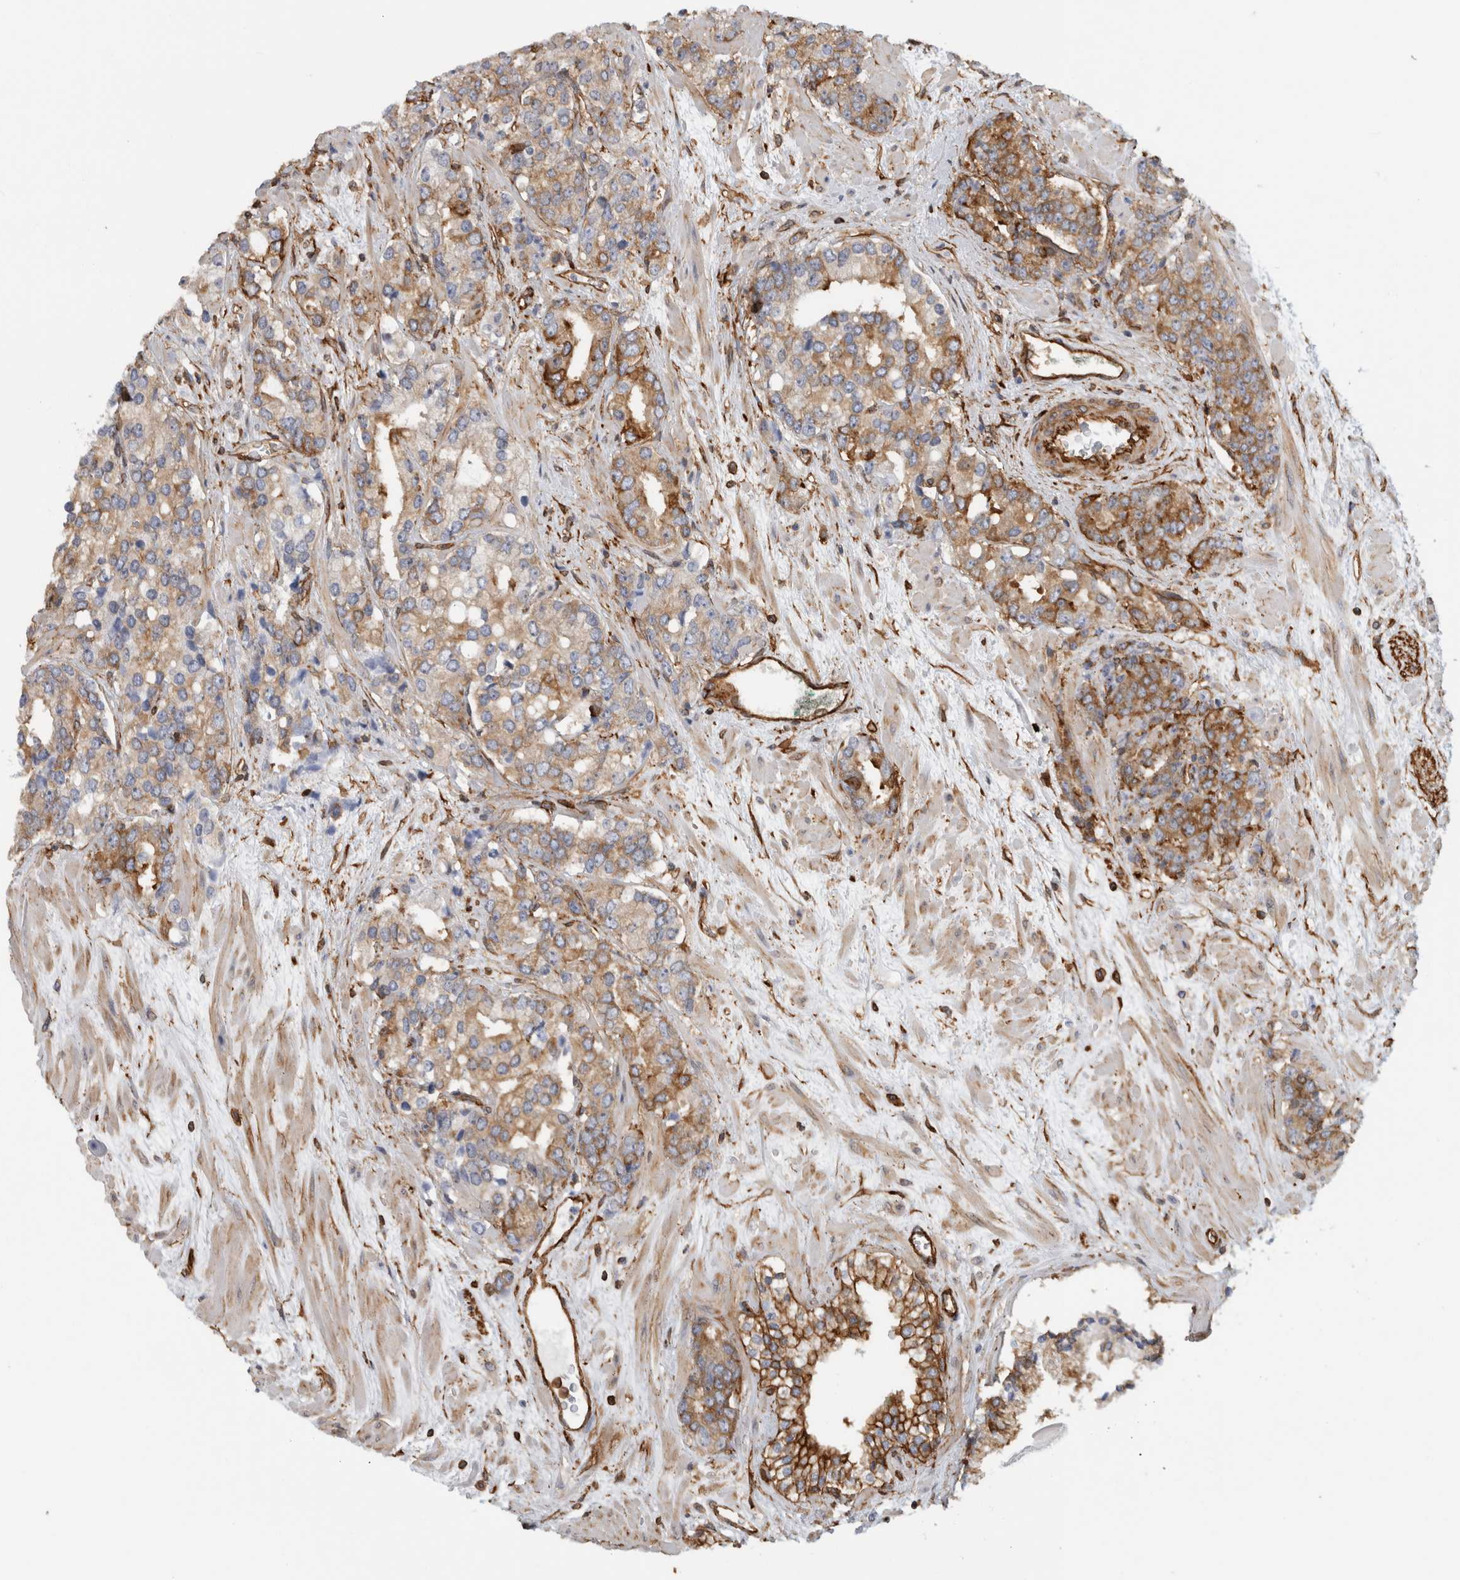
{"staining": {"intensity": "weak", "quantity": ">75%", "location": "cytoplasmic/membranous"}, "tissue": "prostate cancer", "cell_type": "Tumor cells", "image_type": "cancer", "snomed": [{"axis": "morphology", "description": "Adenocarcinoma, High grade"}, {"axis": "topography", "description": "Prostate"}], "caption": "Immunohistochemical staining of human prostate cancer reveals low levels of weak cytoplasmic/membranous staining in approximately >75% of tumor cells.", "gene": "AHNAK", "patient": {"sex": "male", "age": 71}}